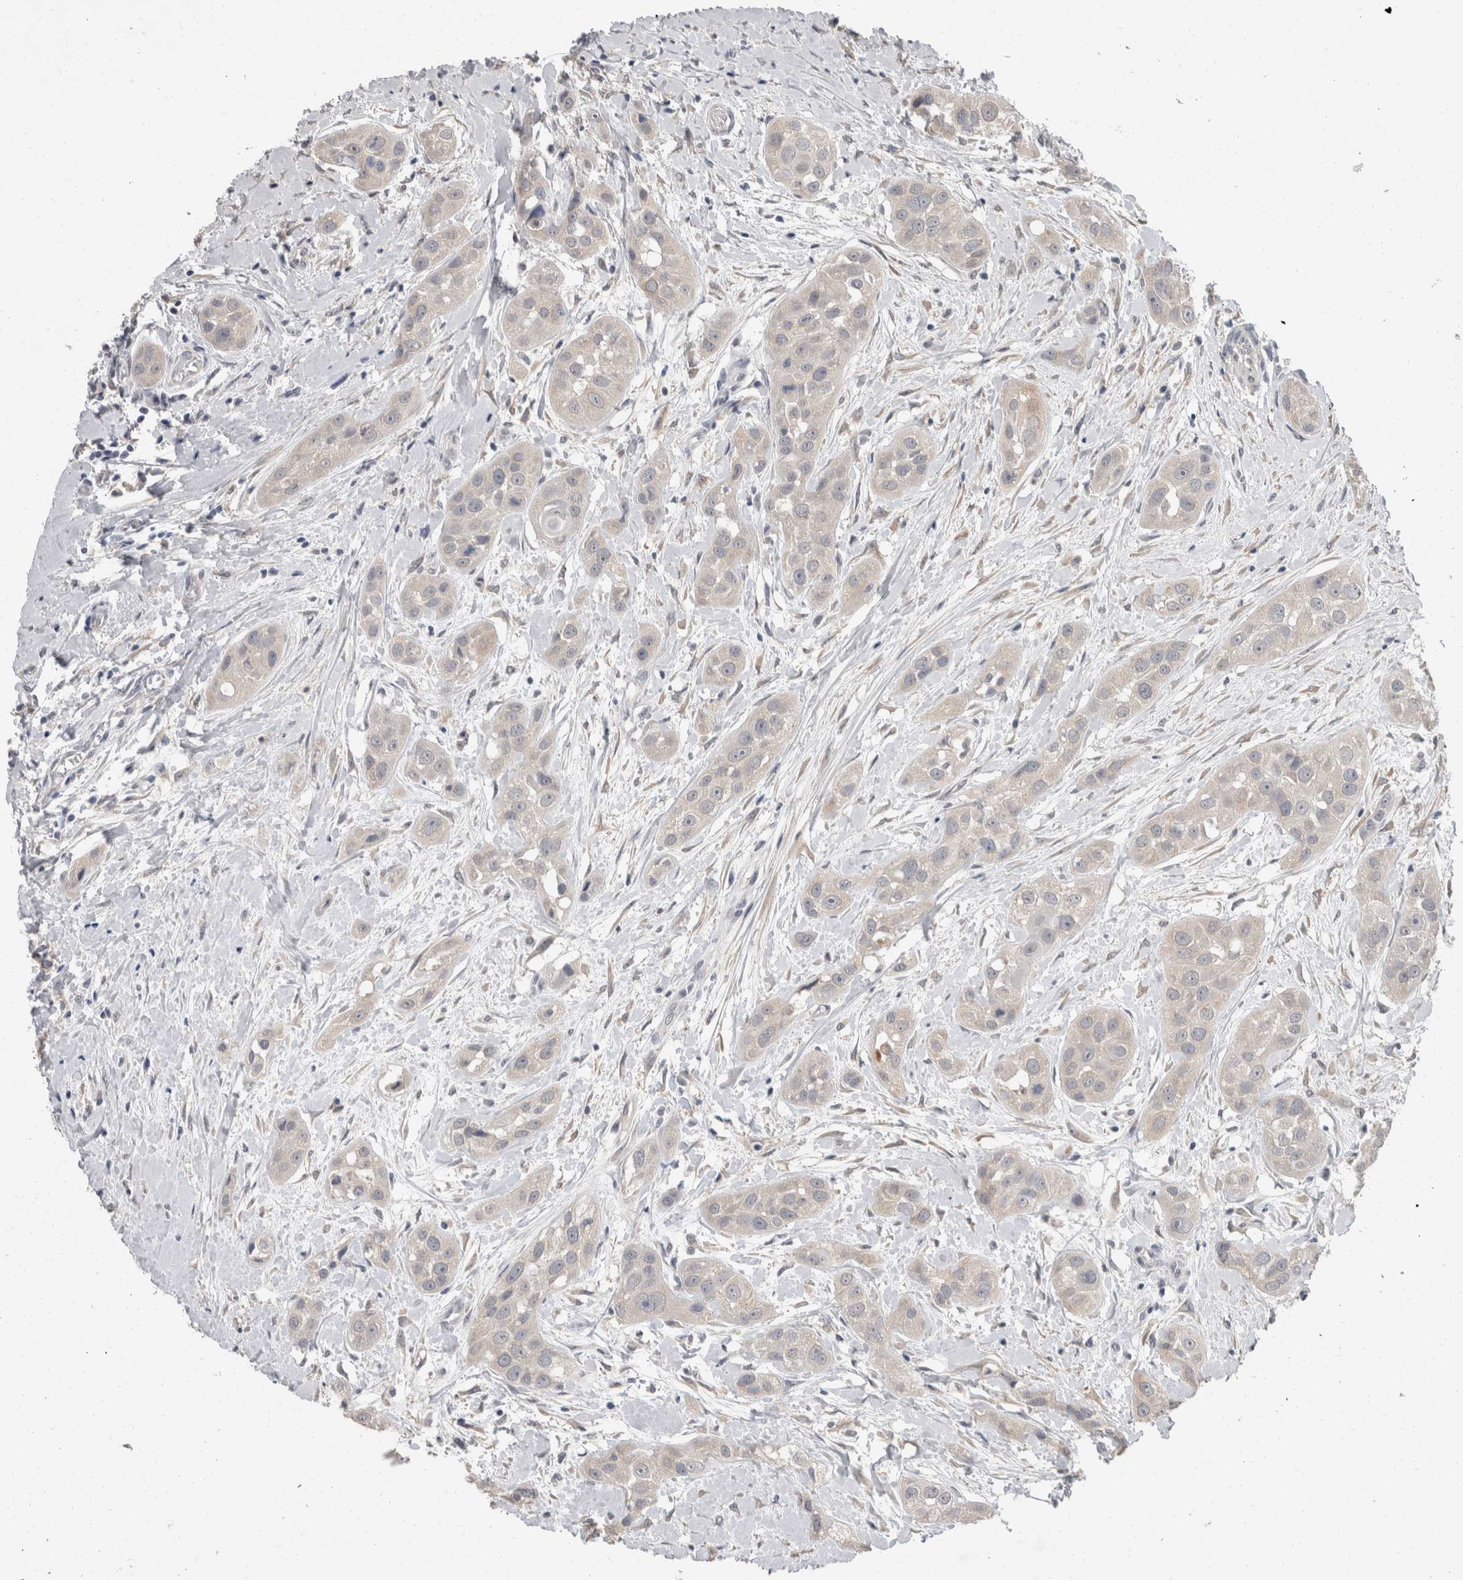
{"staining": {"intensity": "negative", "quantity": "none", "location": "none"}, "tissue": "head and neck cancer", "cell_type": "Tumor cells", "image_type": "cancer", "snomed": [{"axis": "morphology", "description": "Normal tissue, NOS"}, {"axis": "morphology", "description": "Squamous cell carcinoma, NOS"}, {"axis": "topography", "description": "Skeletal muscle"}, {"axis": "topography", "description": "Head-Neck"}], "caption": "Immunohistochemistry photomicrograph of human head and neck squamous cell carcinoma stained for a protein (brown), which reveals no positivity in tumor cells.", "gene": "FHOD3", "patient": {"sex": "male", "age": 51}}